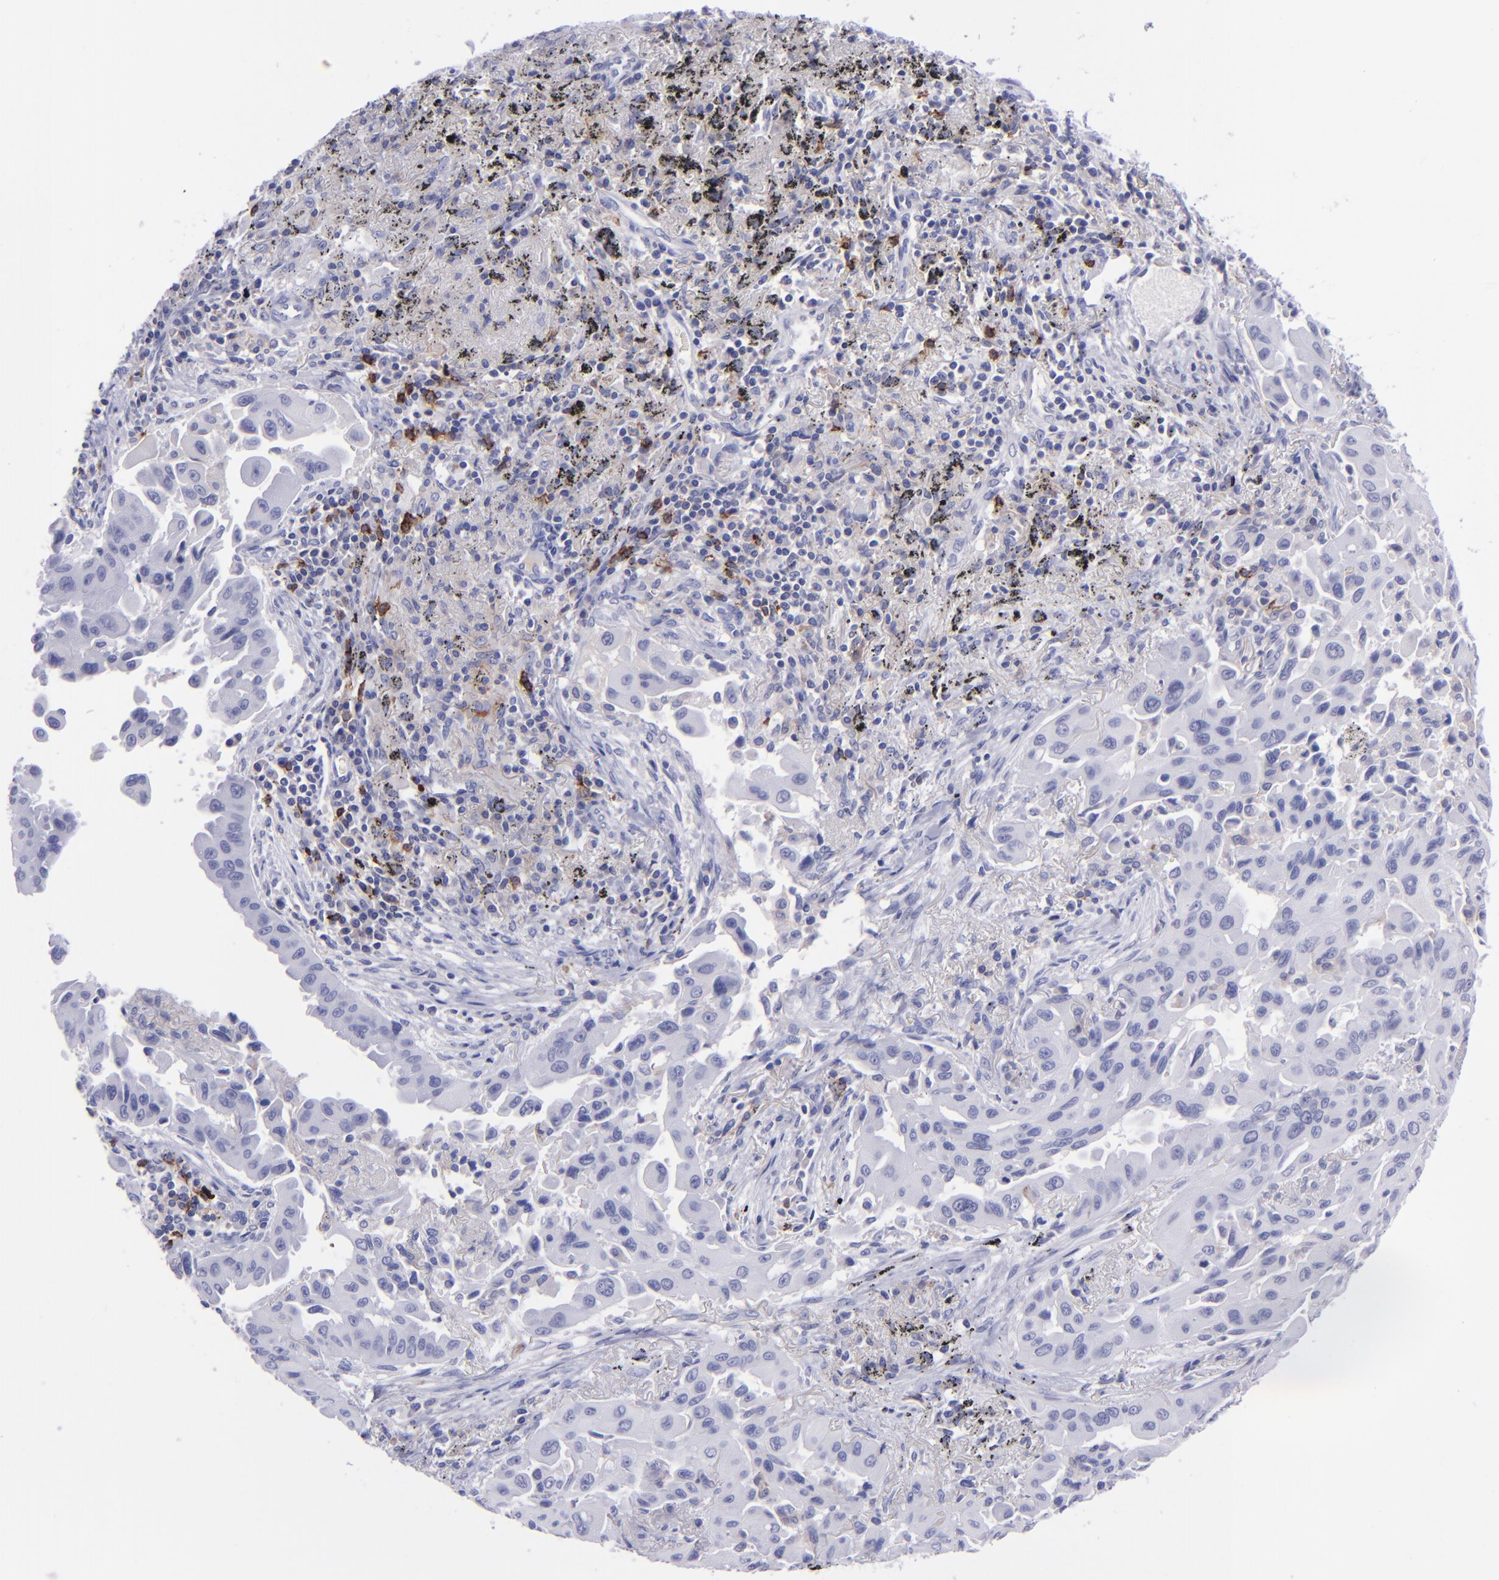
{"staining": {"intensity": "negative", "quantity": "none", "location": "none"}, "tissue": "lung cancer", "cell_type": "Tumor cells", "image_type": "cancer", "snomed": [{"axis": "morphology", "description": "Adenocarcinoma, NOS"}, {"axis": "topography", "description": "Lung"}], "caption": "IHC micrograph of neoplastic tissue: human lung cancer (adenocarcinoma) stained with DAB (3,3'-diaminobenzidine) reveals no significant protein expression in tumor cells.", "gene": "CD37", "patient": {"sex": "male", "age": 68}}